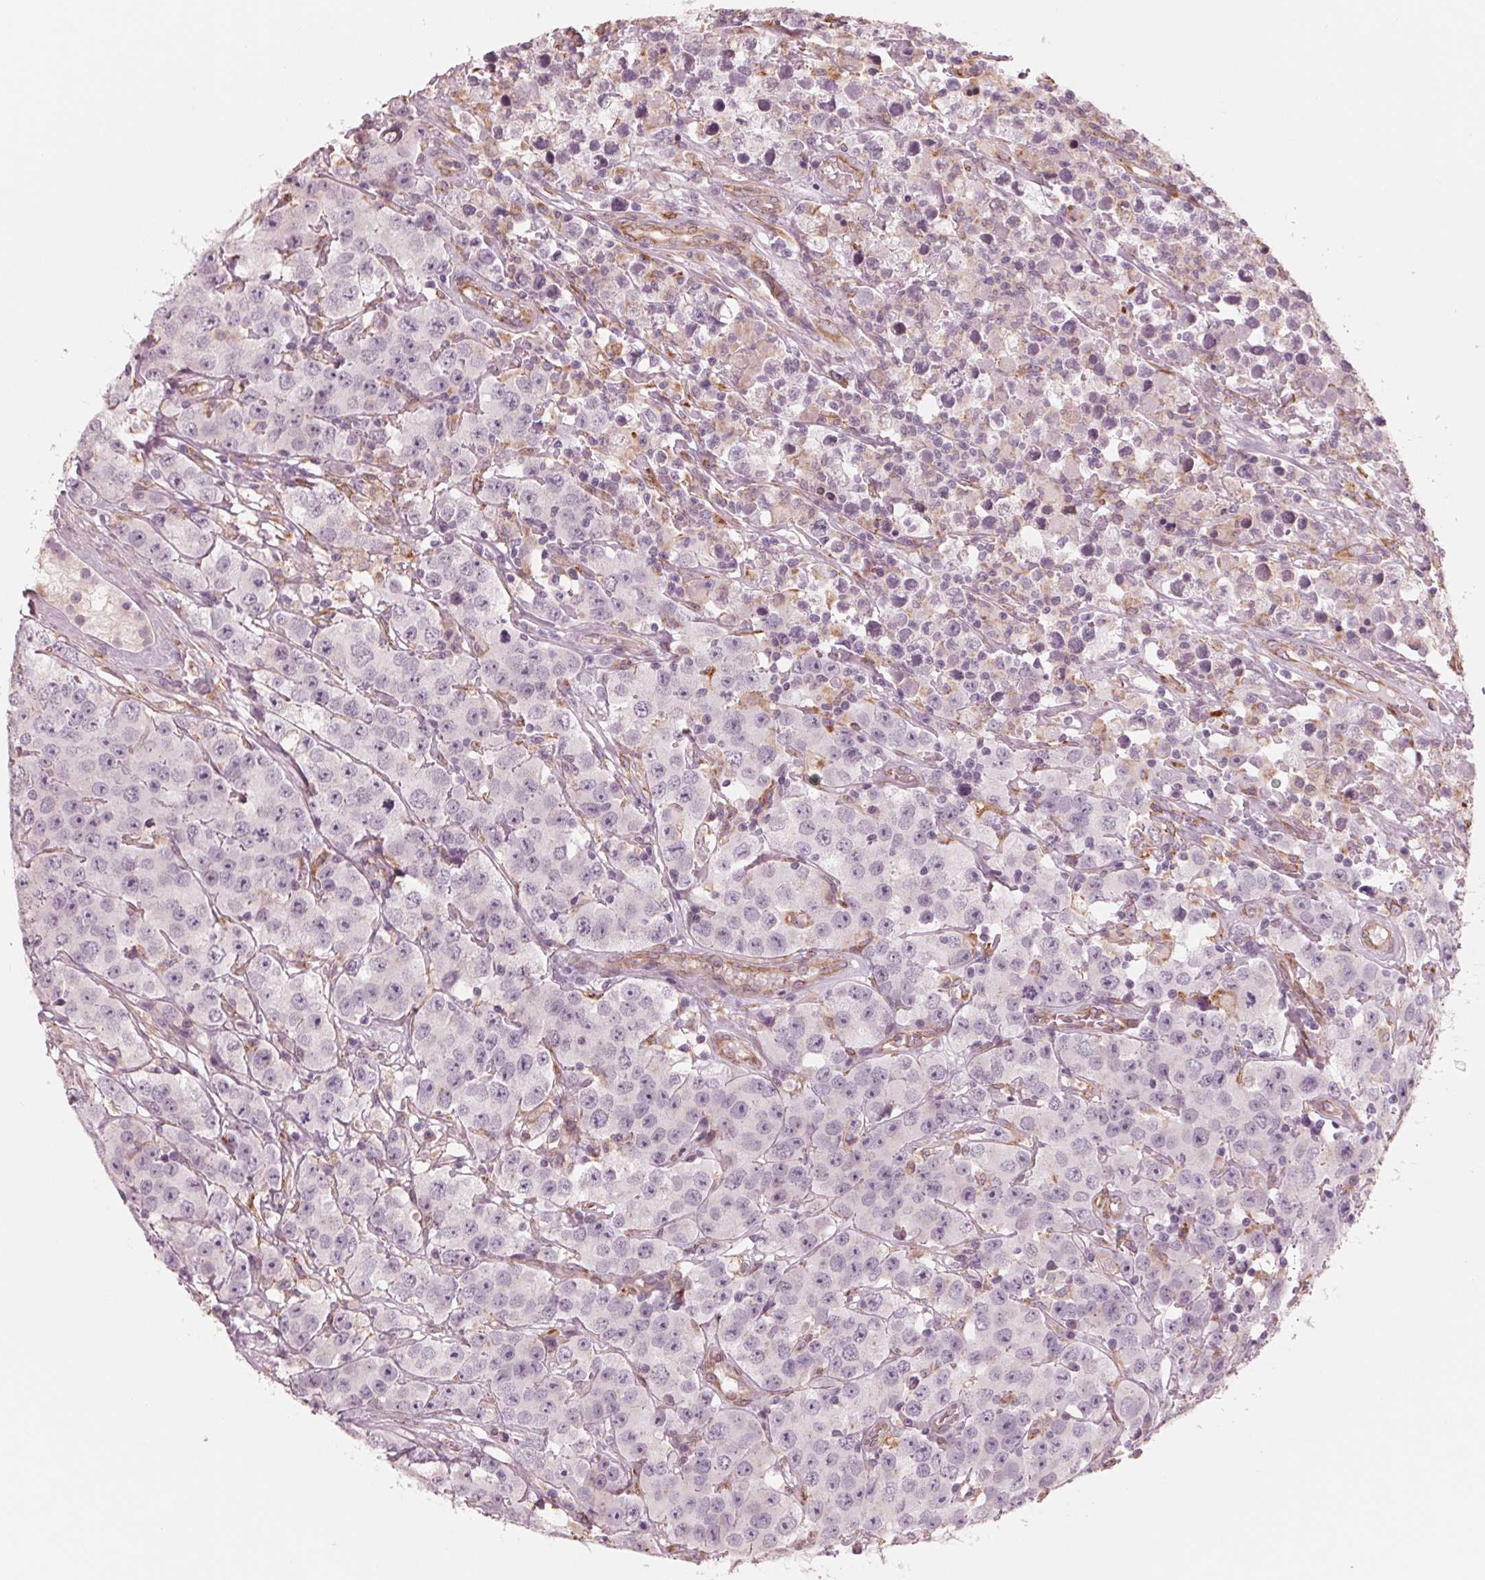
{"staining": {"intensity": "negative", "quantity": "none", "location": "none"}, "tissue": "testis cancer", "cell_type": "Tumor cells", "image_type": "cancer", "snomed": [{"axis": "morphology", "description": "Seminoma, NOS"}, {"axis": "topography", "description": "Testis"}], "caption": "An image of seminoma (testis) stained for a protein displays no brown staining in tumor cells.", "gene": "IKBIP", "patient": {"sex": "male", "age": 52}}